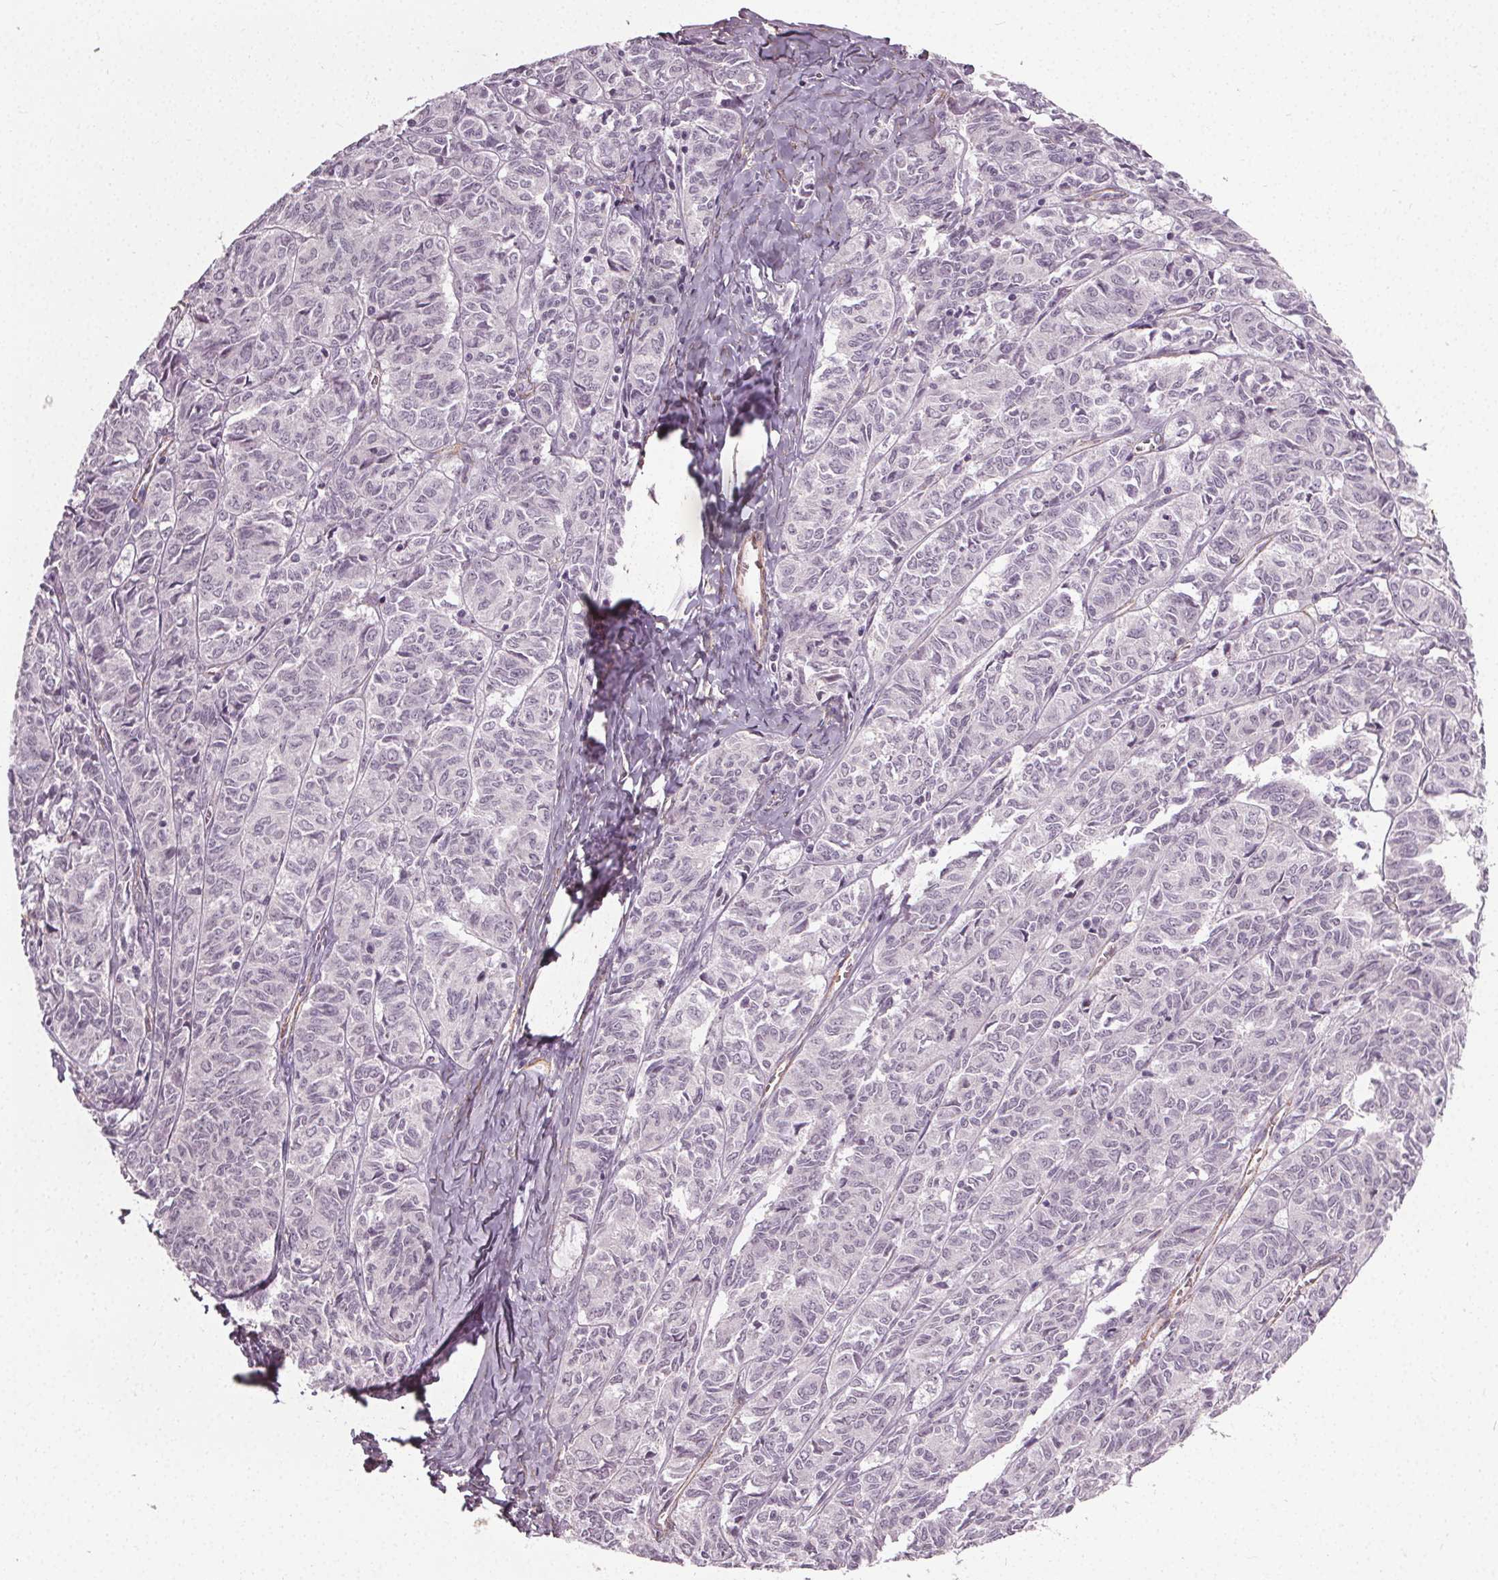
{"staining": {"intensity": "negative", "quantity": "none", "location": "none"}, "tissue": "ovarian cancer", "cell_type": "Tumor cells", "image_type": "cancer", "snomed": [{"axis": "morphology", "description": "Carcinoma, endometroid"}, {"axis": "topography", "description": "Ovary"}], "caption": "IHC image of endometroid carcinoma (ovarian) stained for a protein (brown), which reveals no expression in tumor cells.", "gene": "PKP1", "patient": {"sex": "female", "age": 80}}